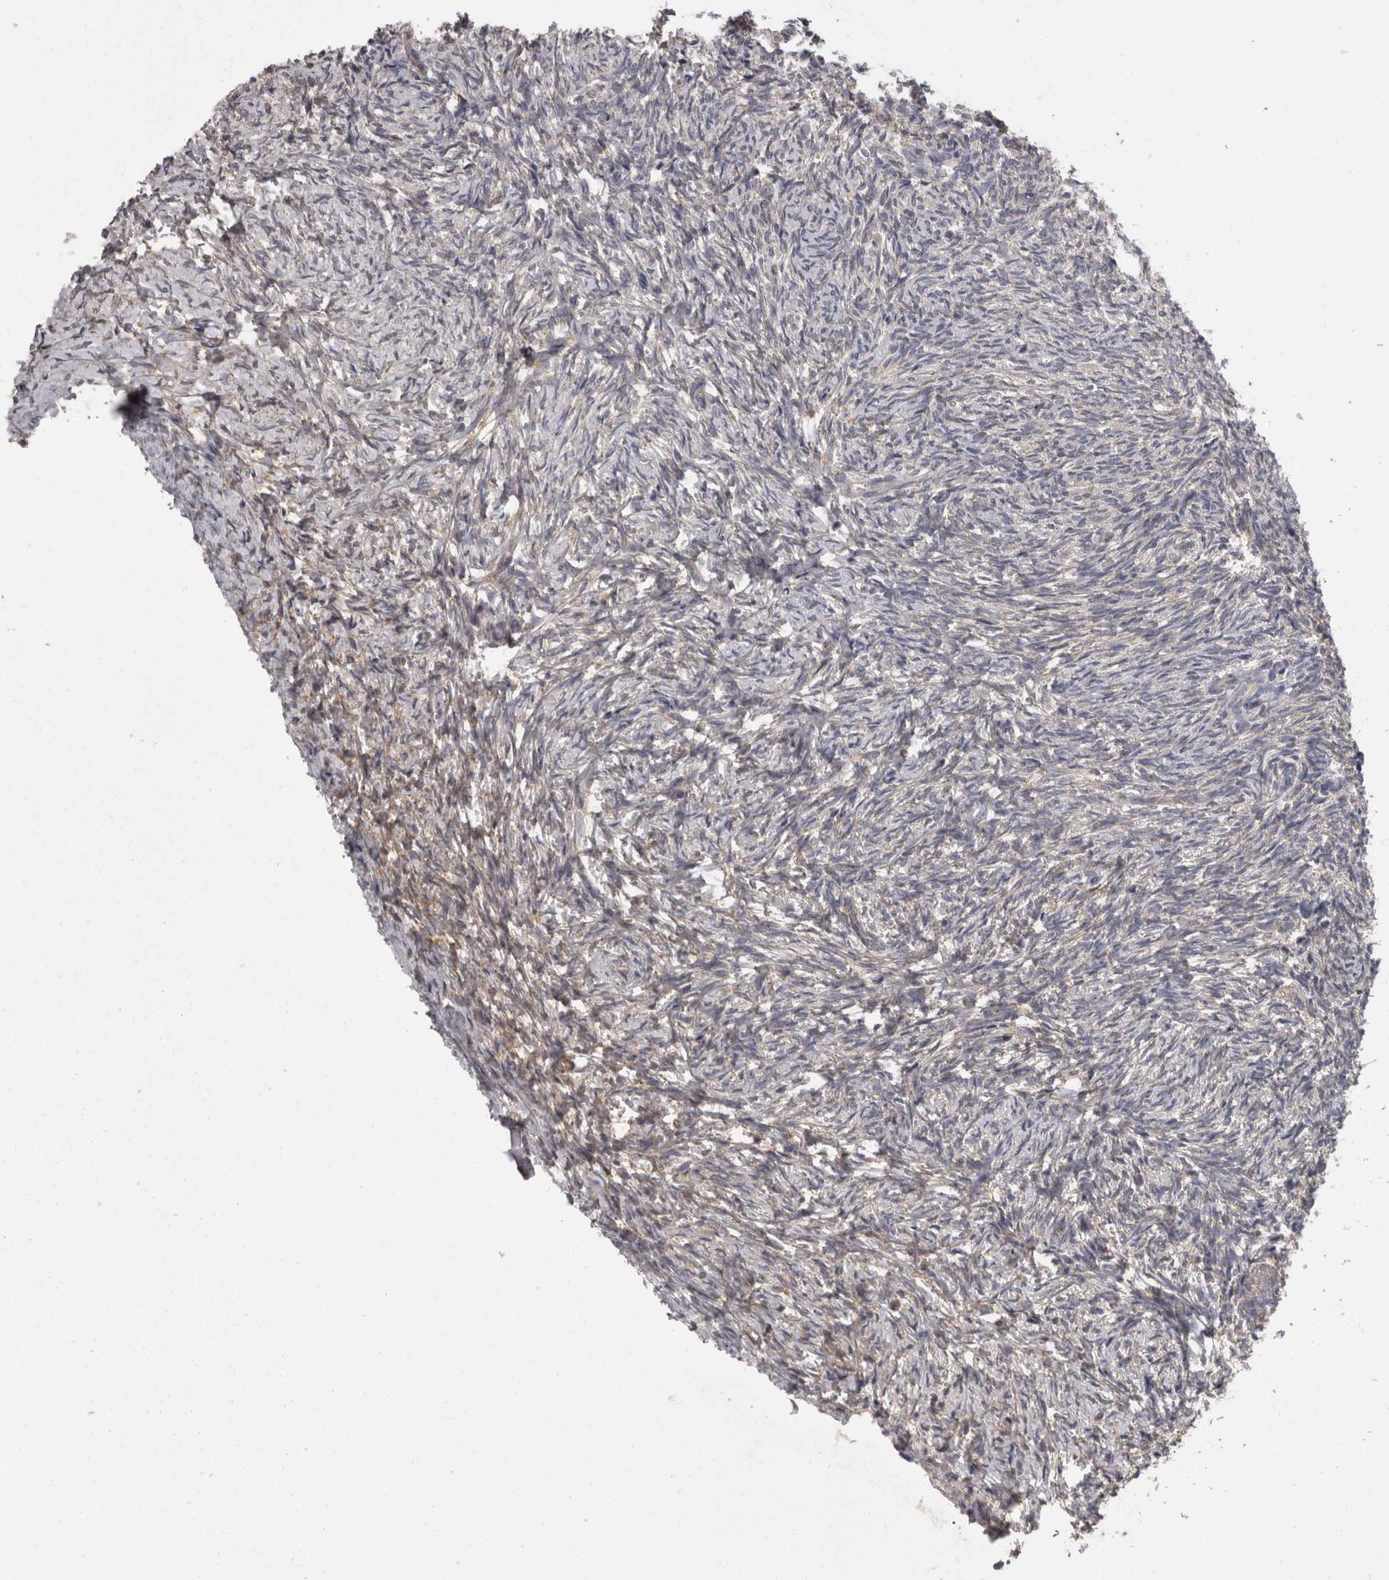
{"staining": {"intensity": "strong", "quantity": ">75%", "location": "cytoplasmic/membranous"}, "tissue": "ovary", "cell_type": "Follicle cells", "image_type": "normal", "snomed": [{"axis": "morphology", "description": "Normal tissue, NOS"}, {"axis": "topography", "description": "Ovary"}], "caption": "Ovary stained for a protein shows strong cytoplasmic/membranous positivity in follicle cells. The protein is stained brown, and the nuclei are stained in blue (DAB IHC with brightfield microscopy, high magnification).", "gene": "PCM1", "patient": {"sex": "female", "age": 41}}